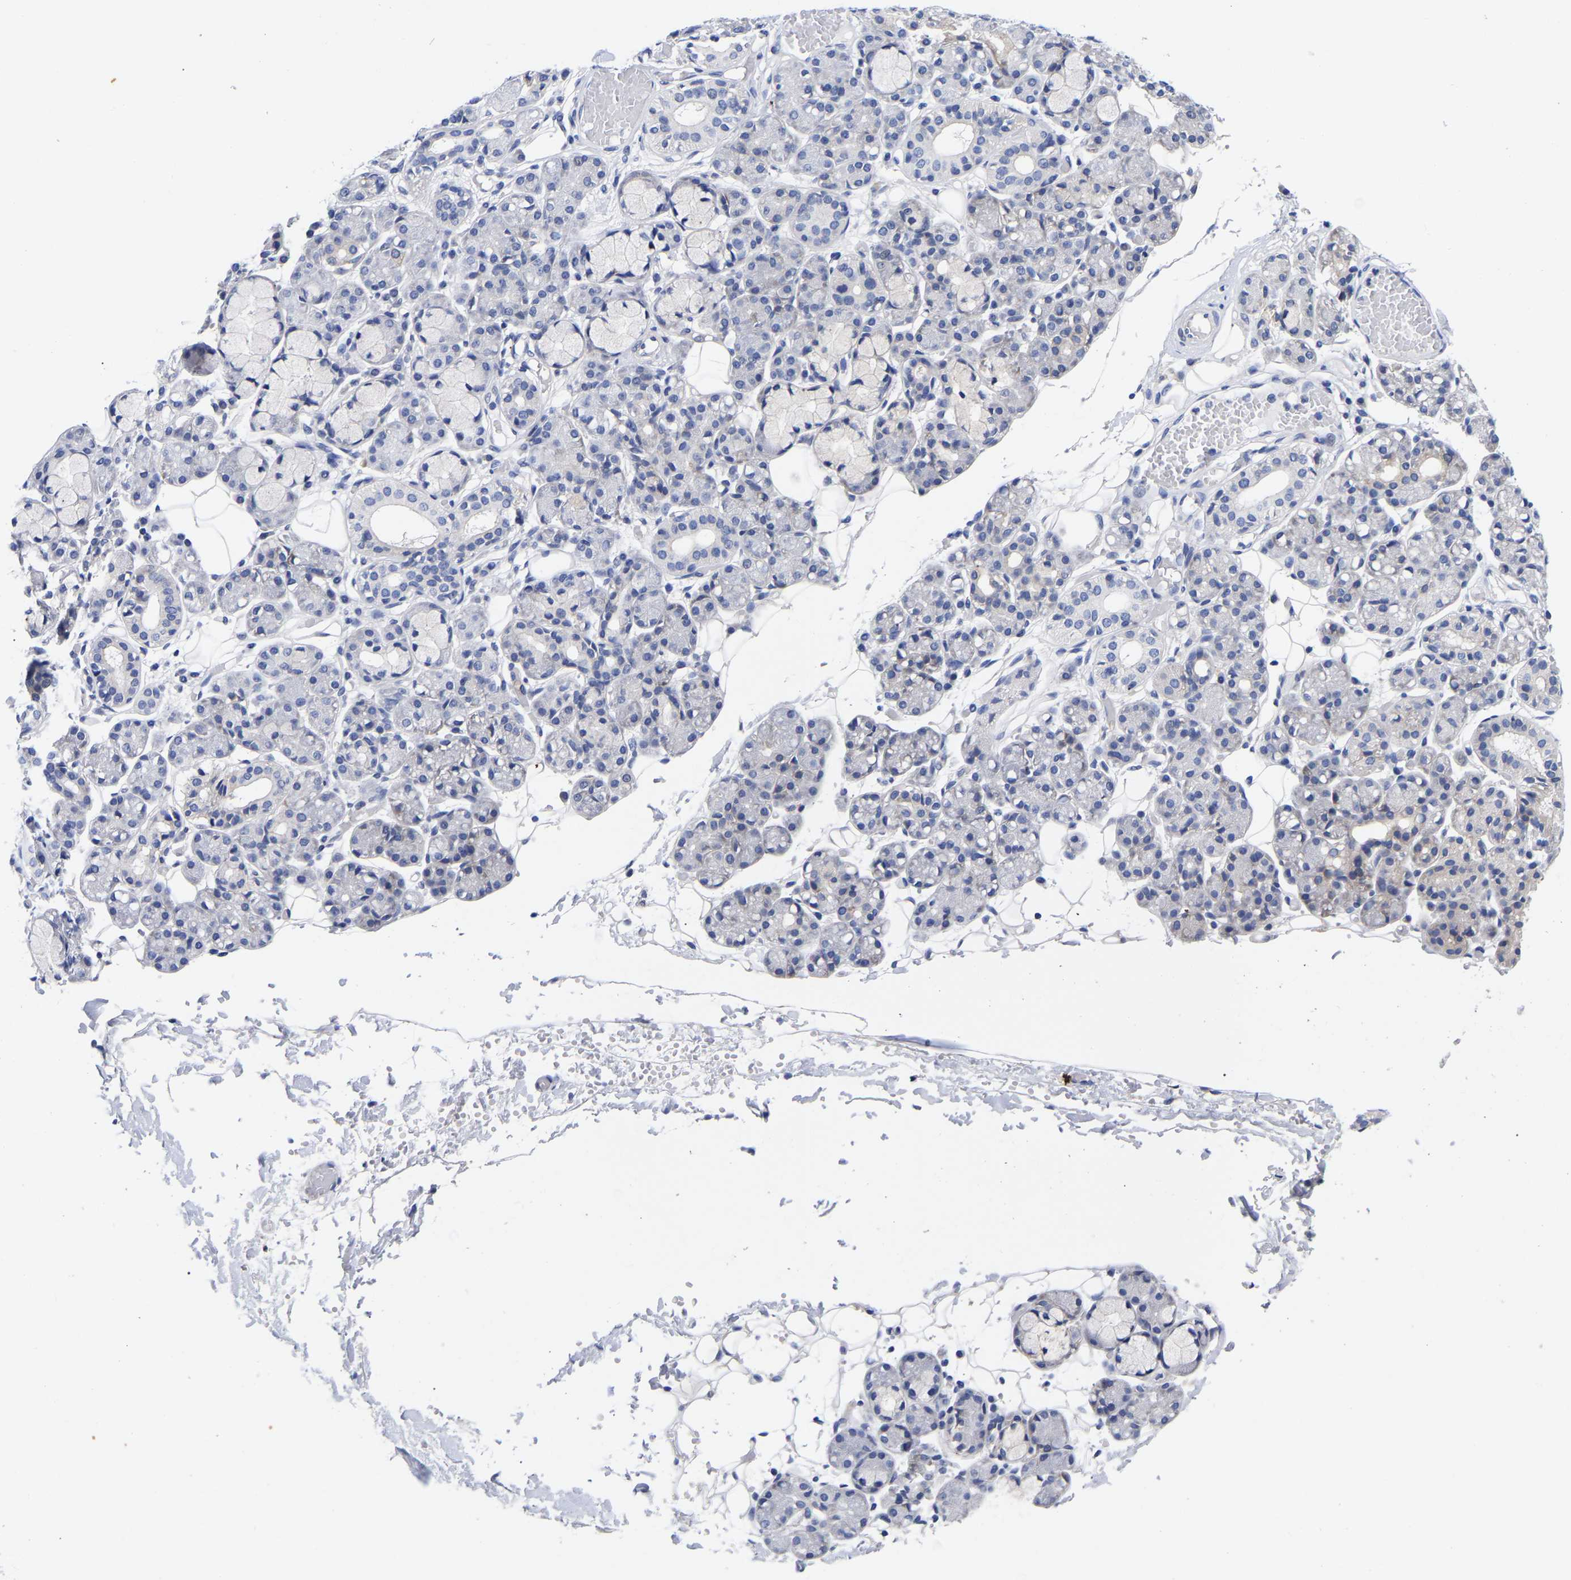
{"staining": {"intensity": "negative", "quantity": "none", "location": "none"}, "tissue": "salivary gland", "cell_type": "Glandular cells", "image_type": "normal", "snomed": [{"axis": "morphology", "description": "Normal tissue, NOS"}, {"axis": "topography", "description": "Salivary gland"}], "caption": "Image shows no significant protein expression in glandular cells of normal salivary gland.", "gene": "CFAP298", "patient": {"sex": "male", "age": 63}}